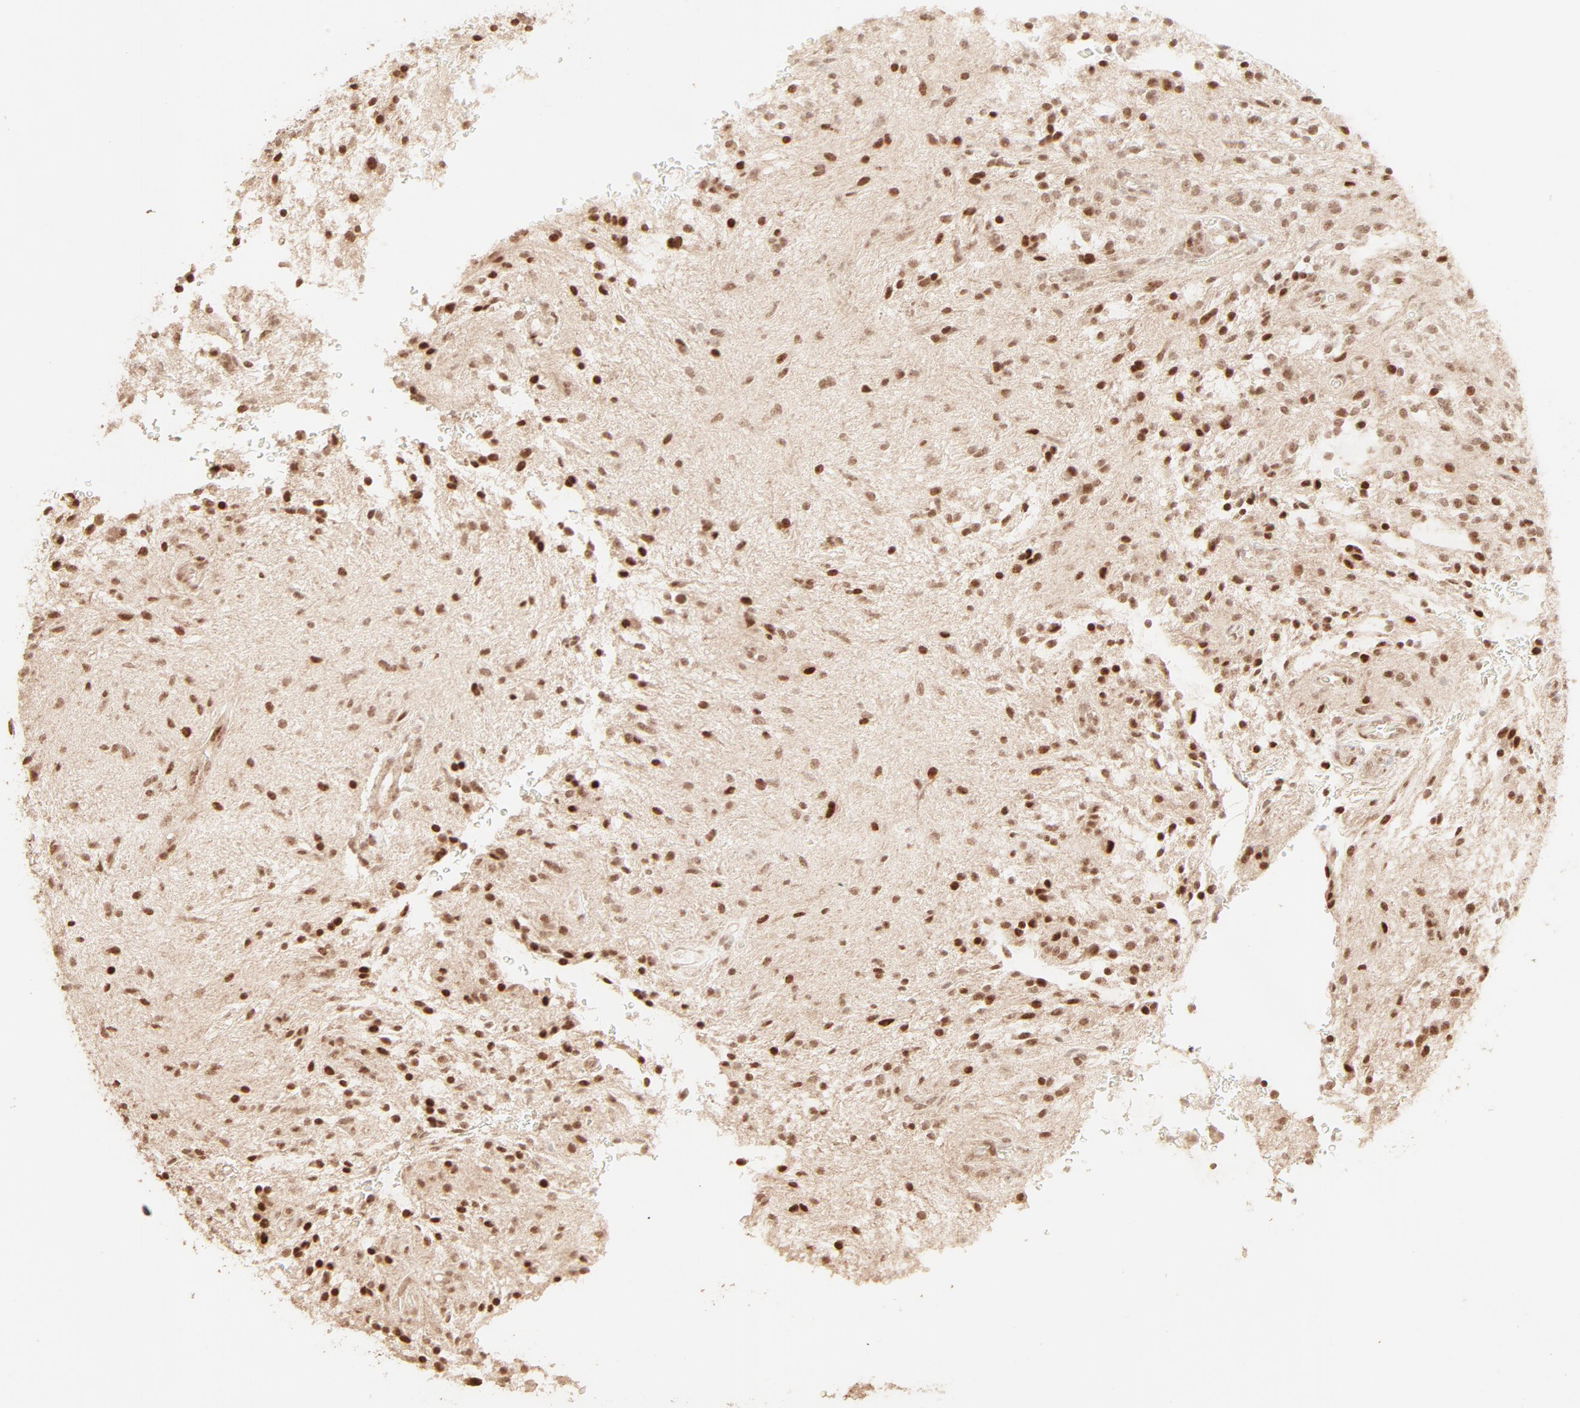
{"staining": {"intensity": "strong", "quantity": "25%-75%", "location": "nuclear"}, "tissue": "glioma", "cell_type": "Tumor cells", "image_type": "cancer", "snomed": [{"axis": "morphology", "description": "Glioma, malignant, NOS"}, {"axis": "topography", "description": "Cerebellum"}], "caption": "Glioma (malignant) stained for a protein (brown) shows strong nuclear positive positivity in approximately 25%-75% of tumor cells.", "gene": "TP53RK", "patient": {"sex": "female", "age": 10}}